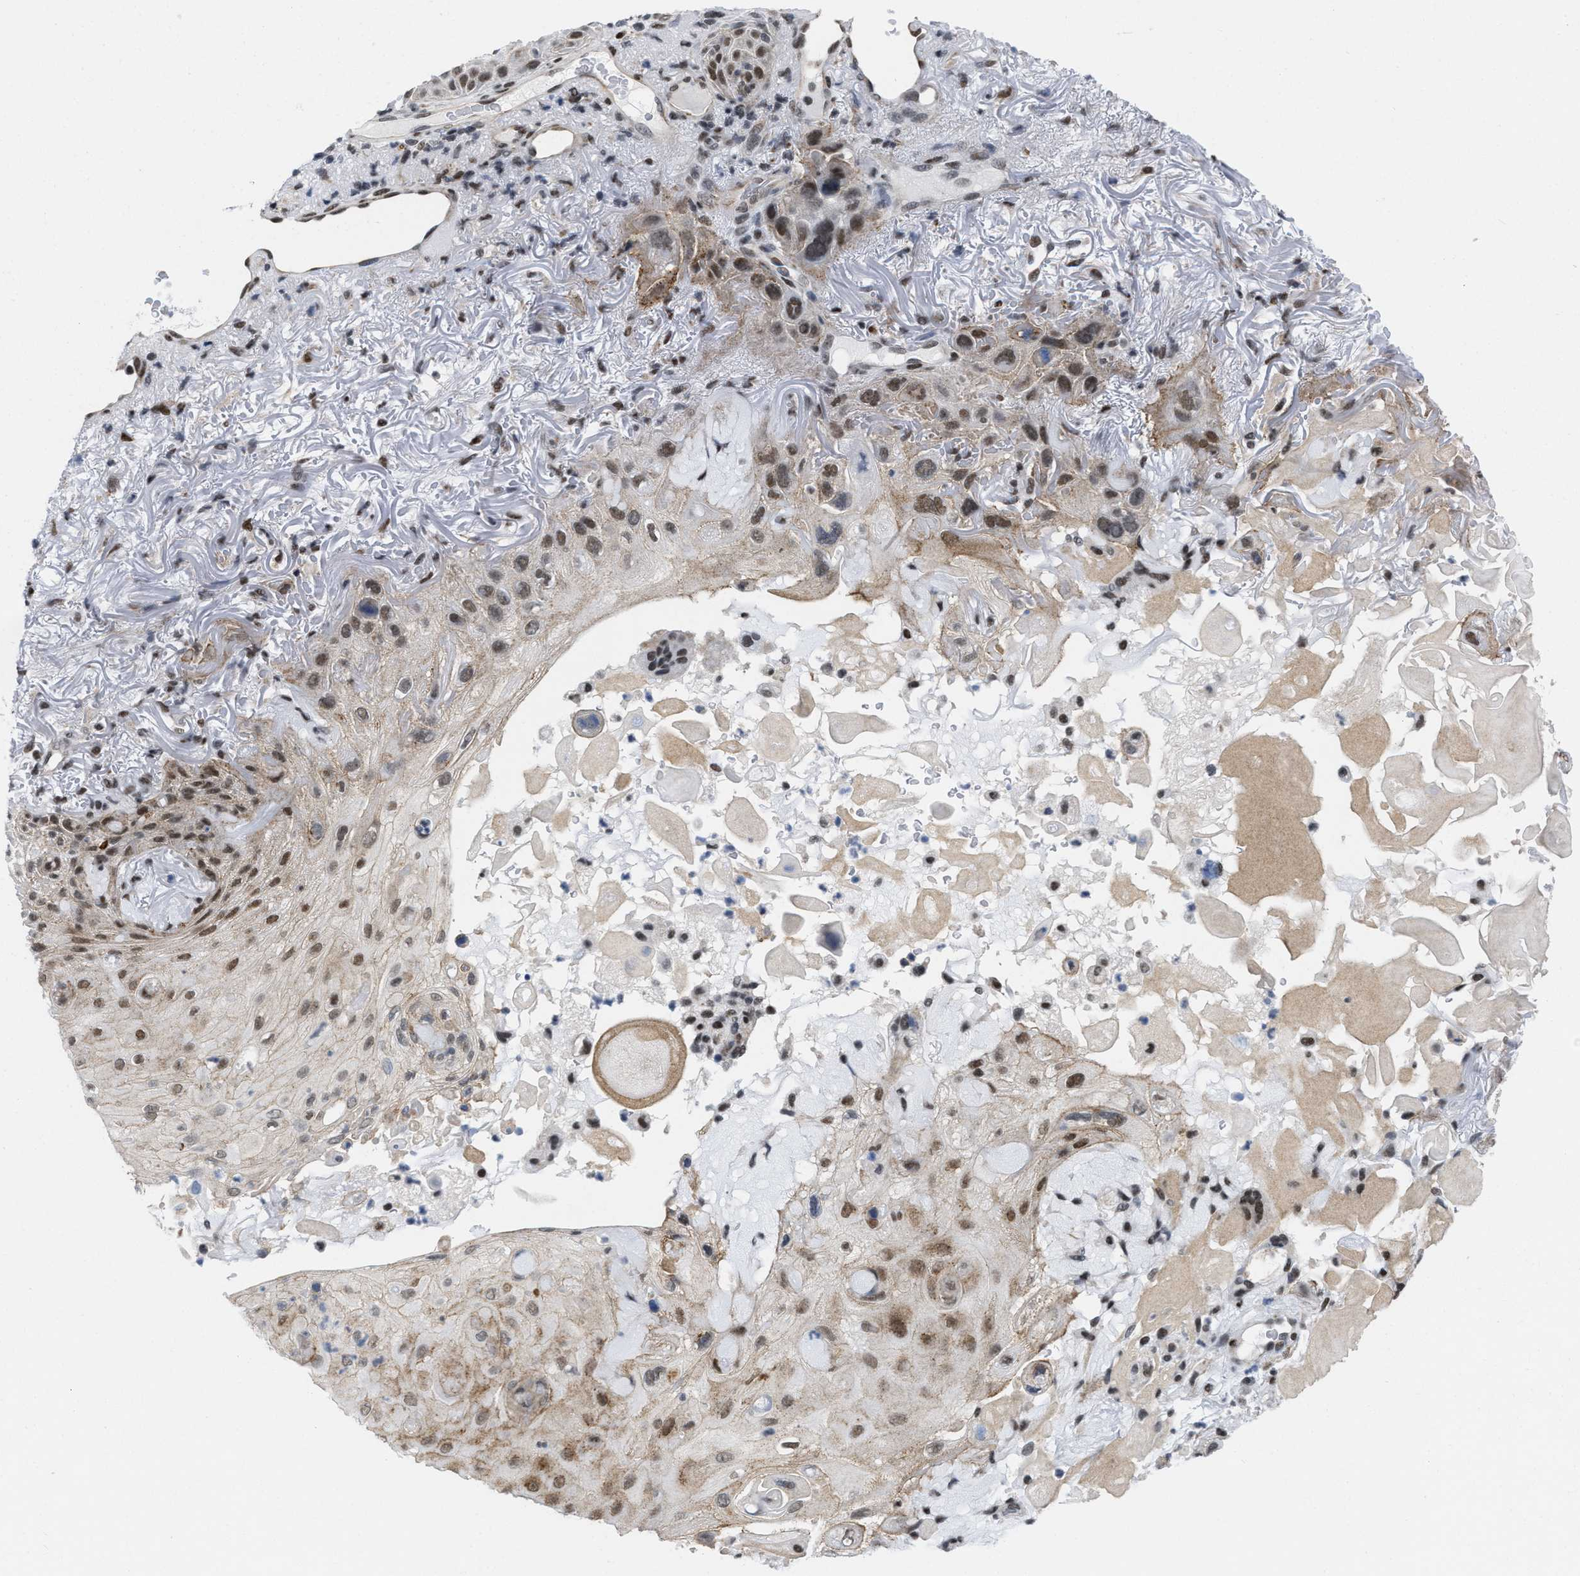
{"staining": {"intensity": "moderate", "quantity": ">75%", "location": "nuclear"}, "tissue": "skin cancer", "cell_type": "Tumor cells", "image_type": "cancer", "snomed": [{"axis": "morphology", "description": "Squamous cell carcinoma, NOS"}, {"axis": "topography", "description": "Skin"}], "caption": "Squamous cell carcinoma (skin) stained with a brown dye displays moderate nuclear positive staining in approximately >75% of tumor cells.", "gene": "MIER1", "patient": {"sex": "female", "age": 77}}